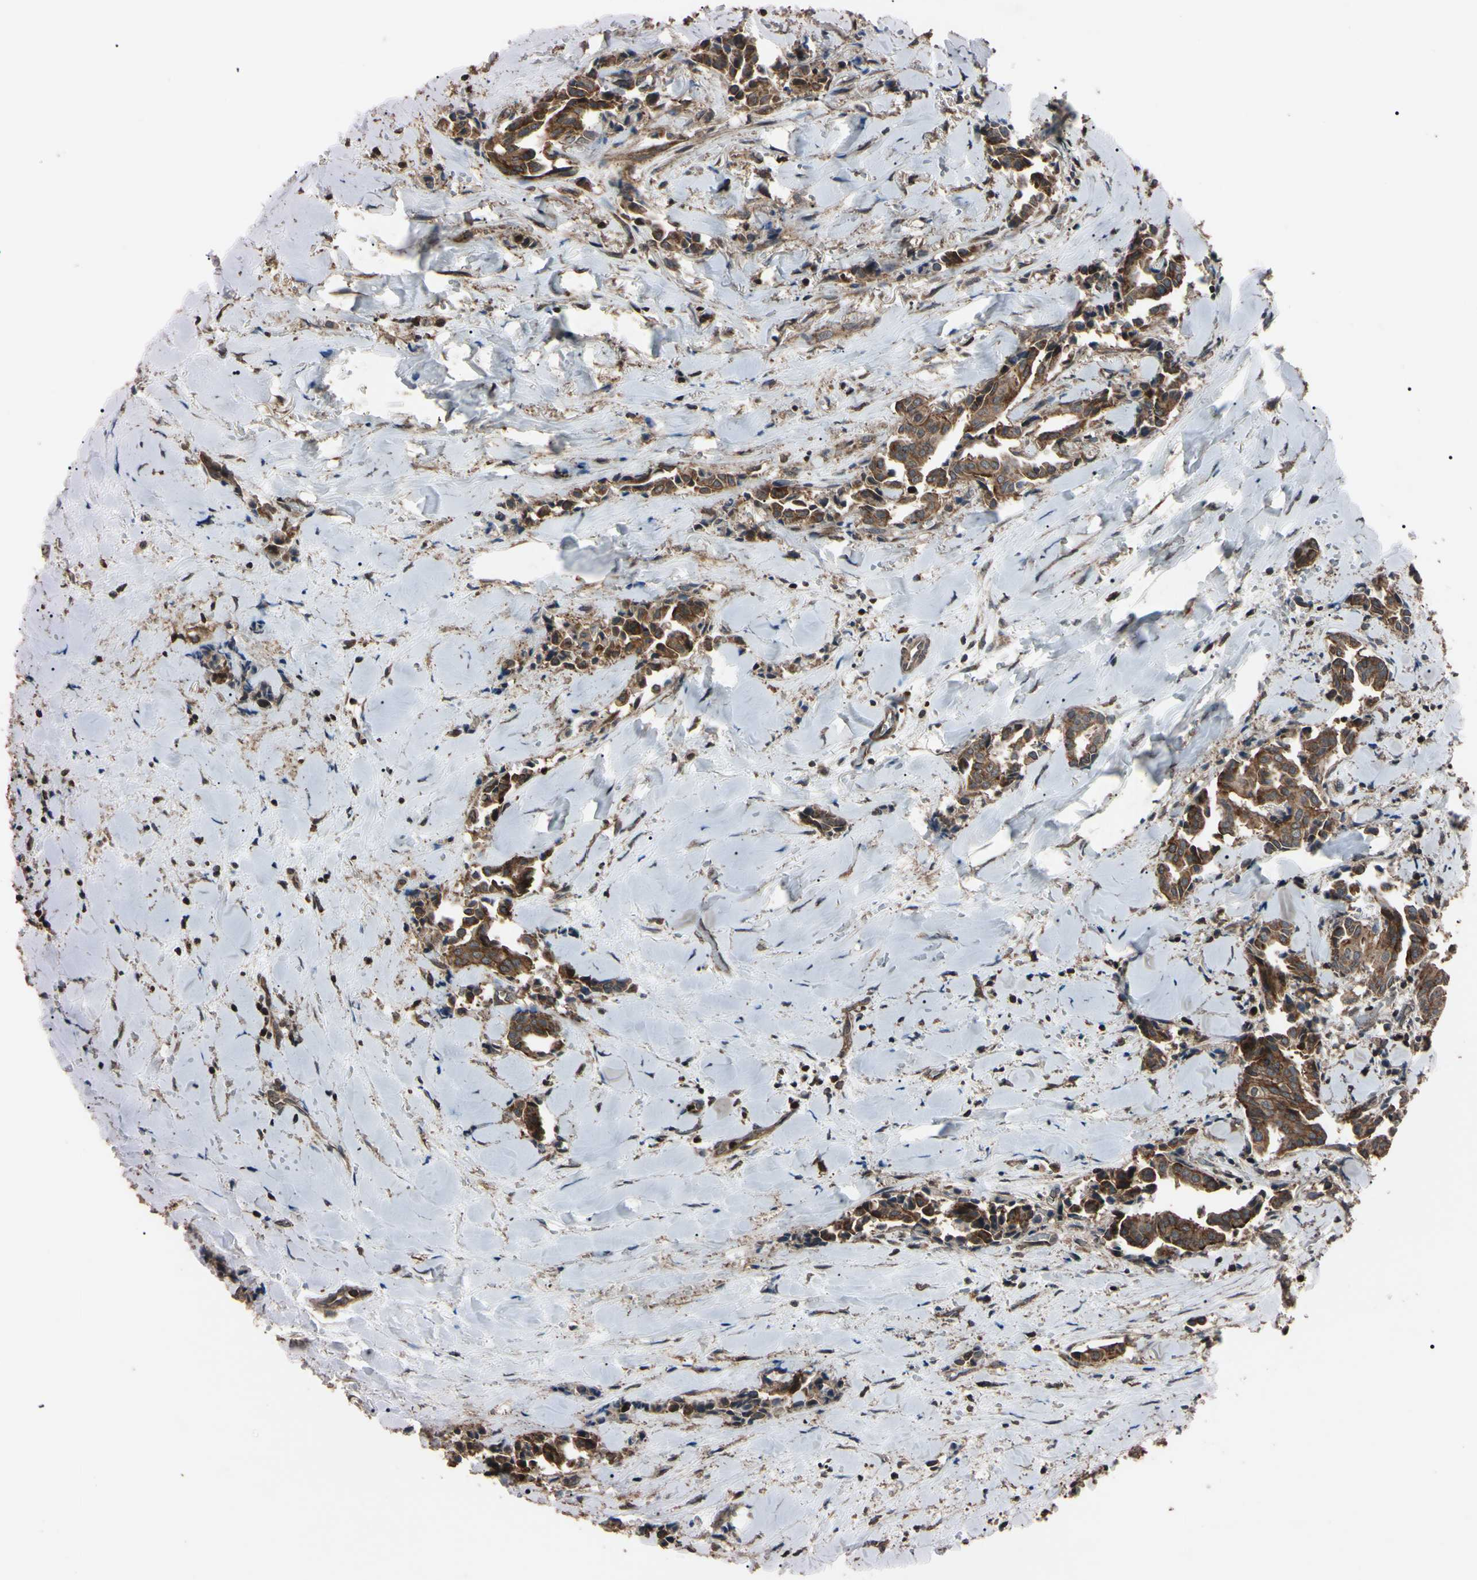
{"staining": {"intensity": "moderate", "quantity": ">75%", "location": "cytoplasmic/membranous"}, "tissue": "head and neck cancer", "cell_type": "Tumor cells", "image_type": "cancer", "snomed": [{"axis": "morphology", "description": "Adenocarcinoma, NOS"}, {"axis": "topography", "description": "Salivary gland"}, {"axis": "topography", "description": "Head-Neck"}], "caption": "Protein staining of head and neck cancer tissue demonstrates moderate cytoplasmic/membranous positivity in about >75% of tumor cells.", "gene": "TNFRSF1A", "patient": {"sex": "female", "age": 59}}